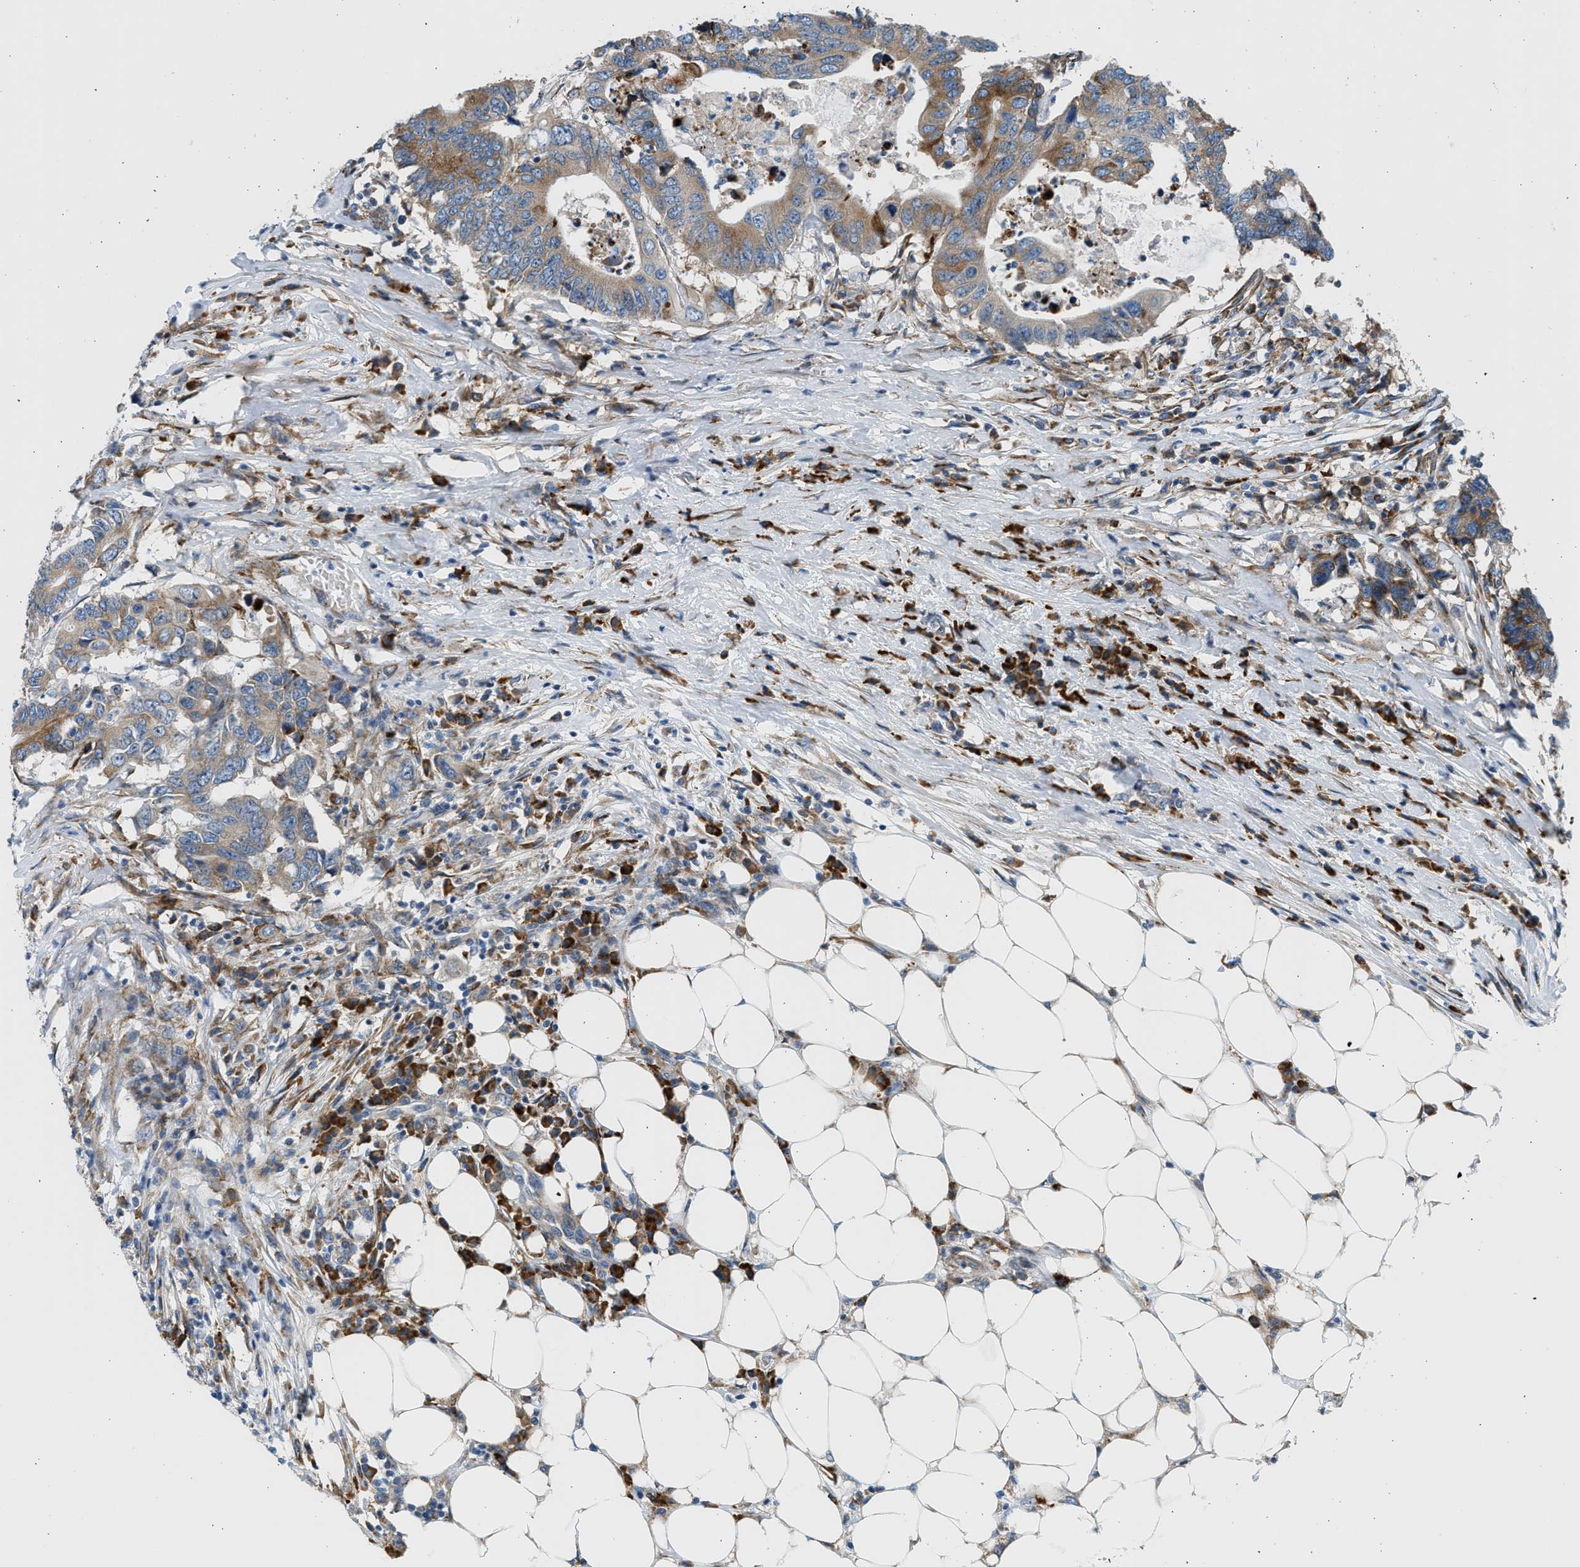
{"staining": {"intensity": "moderate", "quantity": ">75%", "location": "cytoplasmic/membranous"}, "tissue": "colorectal cancer", "cell_type": "Tumor cells", "image_type": "cancer", "snomed": [{"axis": "morphology", "description": "Adenocarcinoma, NOS"}, {"axis": "topography", "description": "Colon"}], "caption": "A photomicrograph showing moderate cytoplasmic/membranous expression in approximately >75% of tumor cells in colorectal cancer (adenocarcinoma), as visualized by brown immunohistochemical staining.", "gene": "CNTN6", "patient": {"sex": "male", "age": 71}}